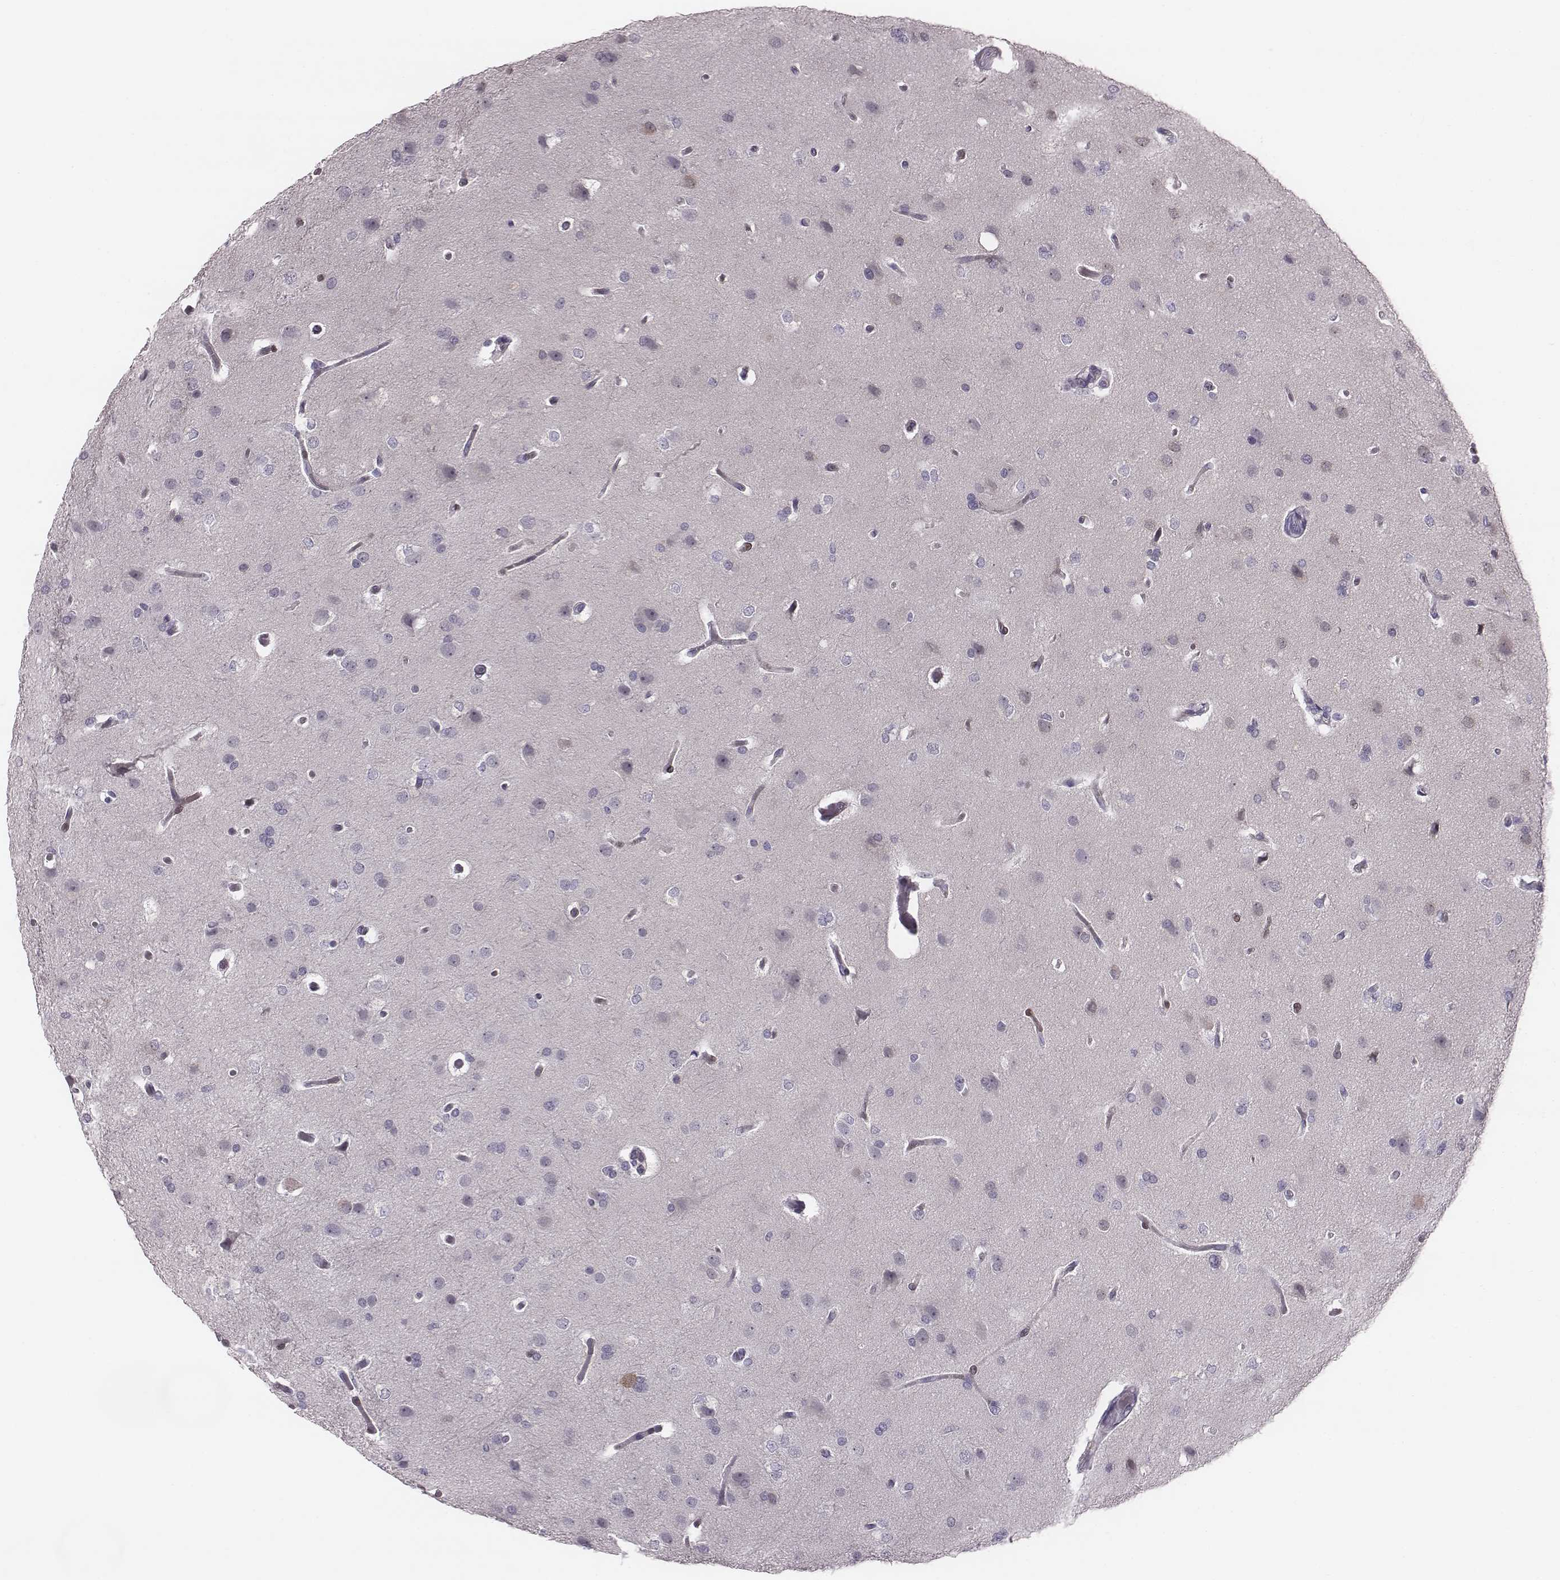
{"staining": {"intensity": "negative", "quantity": "none", "location": "none"}, "tissue": "glioma", "cell_type": "Tumor cells", "image_type": "cancer", "snomed": [{"axis": "morphology", "description": "Glioma, malignant, High grade"}, {"axis": "topography", "description": "Brain"}], "caption": "Image shows no significant protein expression in tumor cells of glioma.", "gene": "PDE8B", "patient": {"sex": "male", "age": 68}}